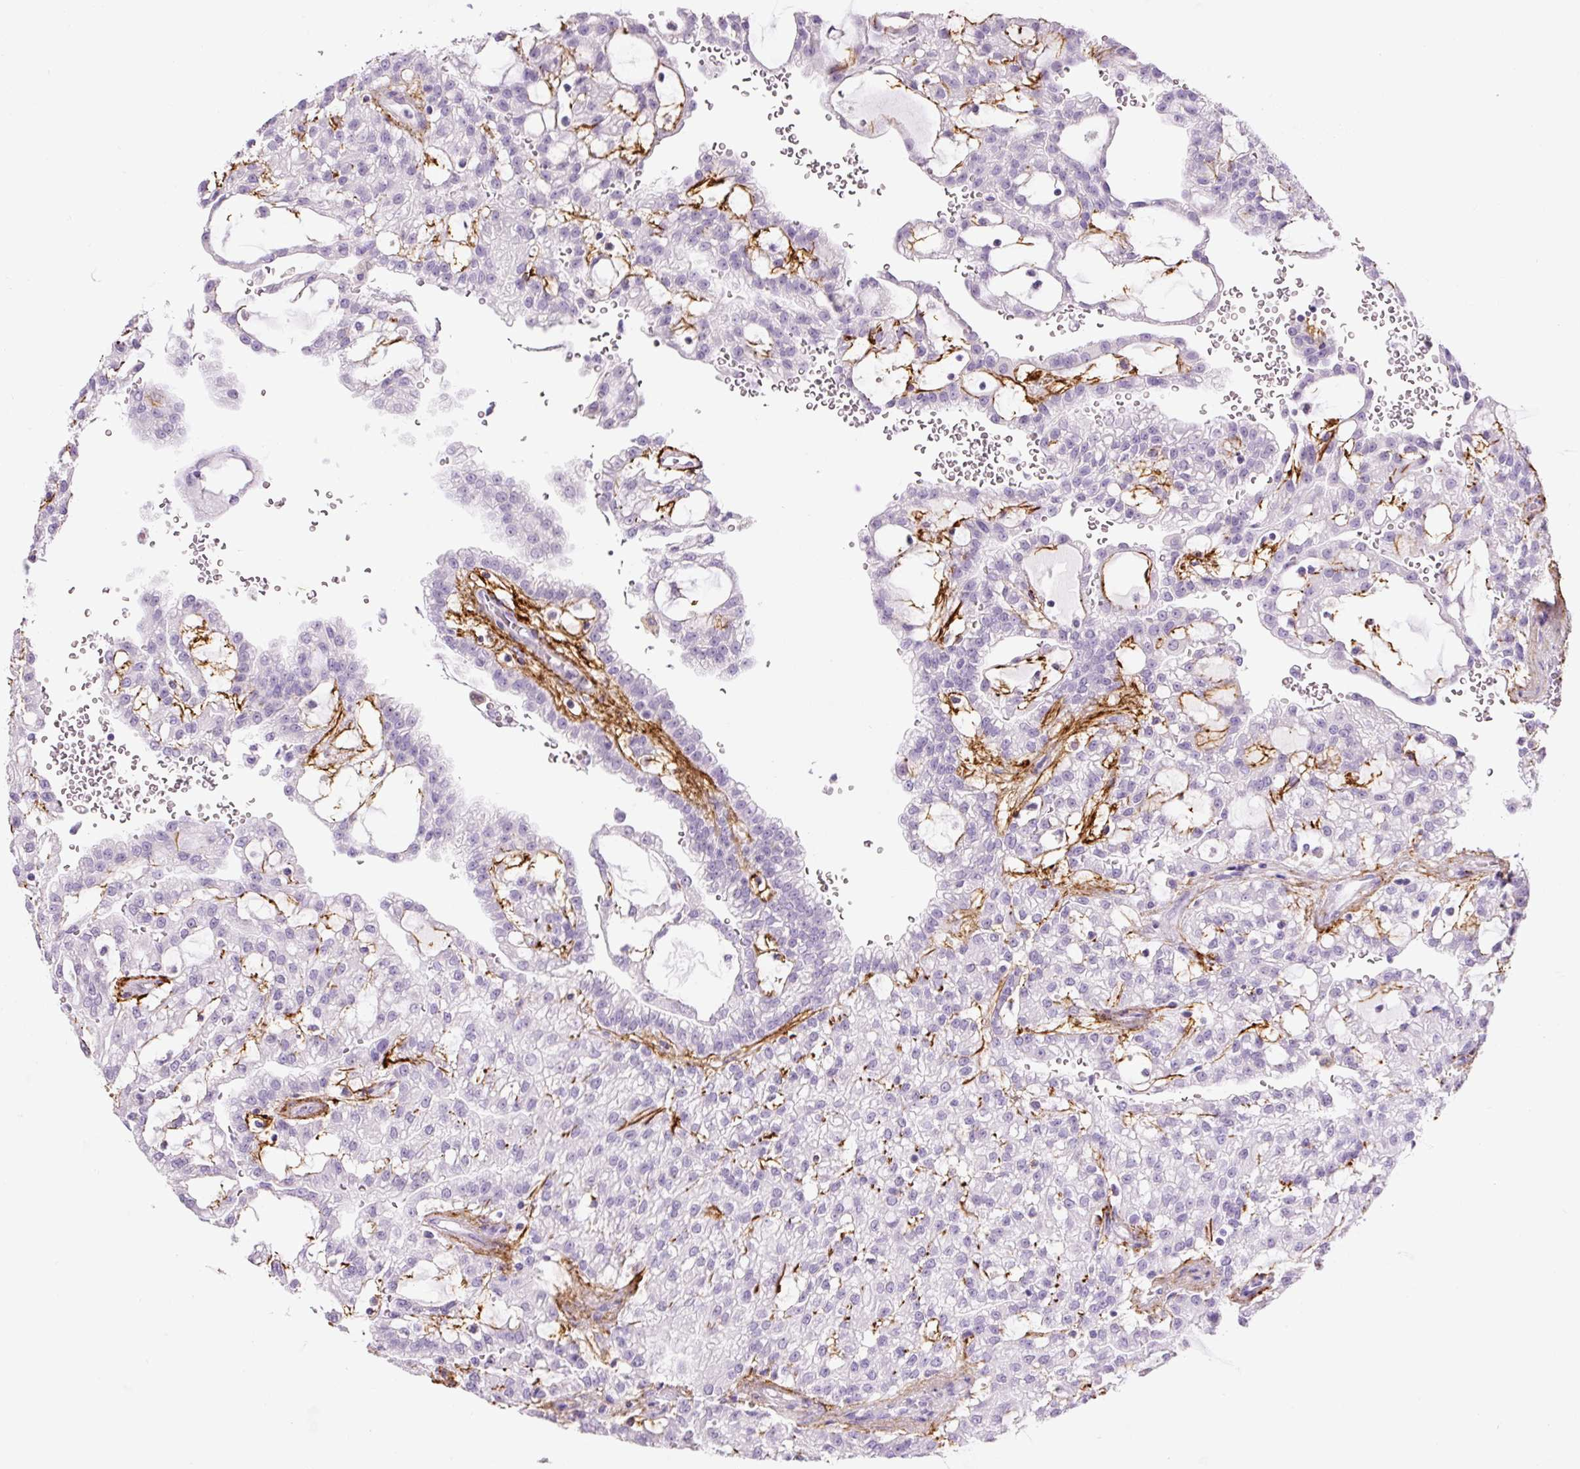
{"staining": {"intensity": "negative", "quantity": "none", "location": "none"}, "tissue": "renal cancer", "cell_type": "Tumor cells", "image_type": "cancer", "snomed": [{"axis": "morphology", "description": "Adenocarcinoma, NOS"}, {"axis": "topography", "description": "Kidney"}], "caption": "Tumor cells show no significant expression in adenocarcinoma (renal). (Brightfield microscopy of DAB immunohistochemistry at high magnification).", "gene": "FBN1", "patient": {"sex": "male", "age": 63}}